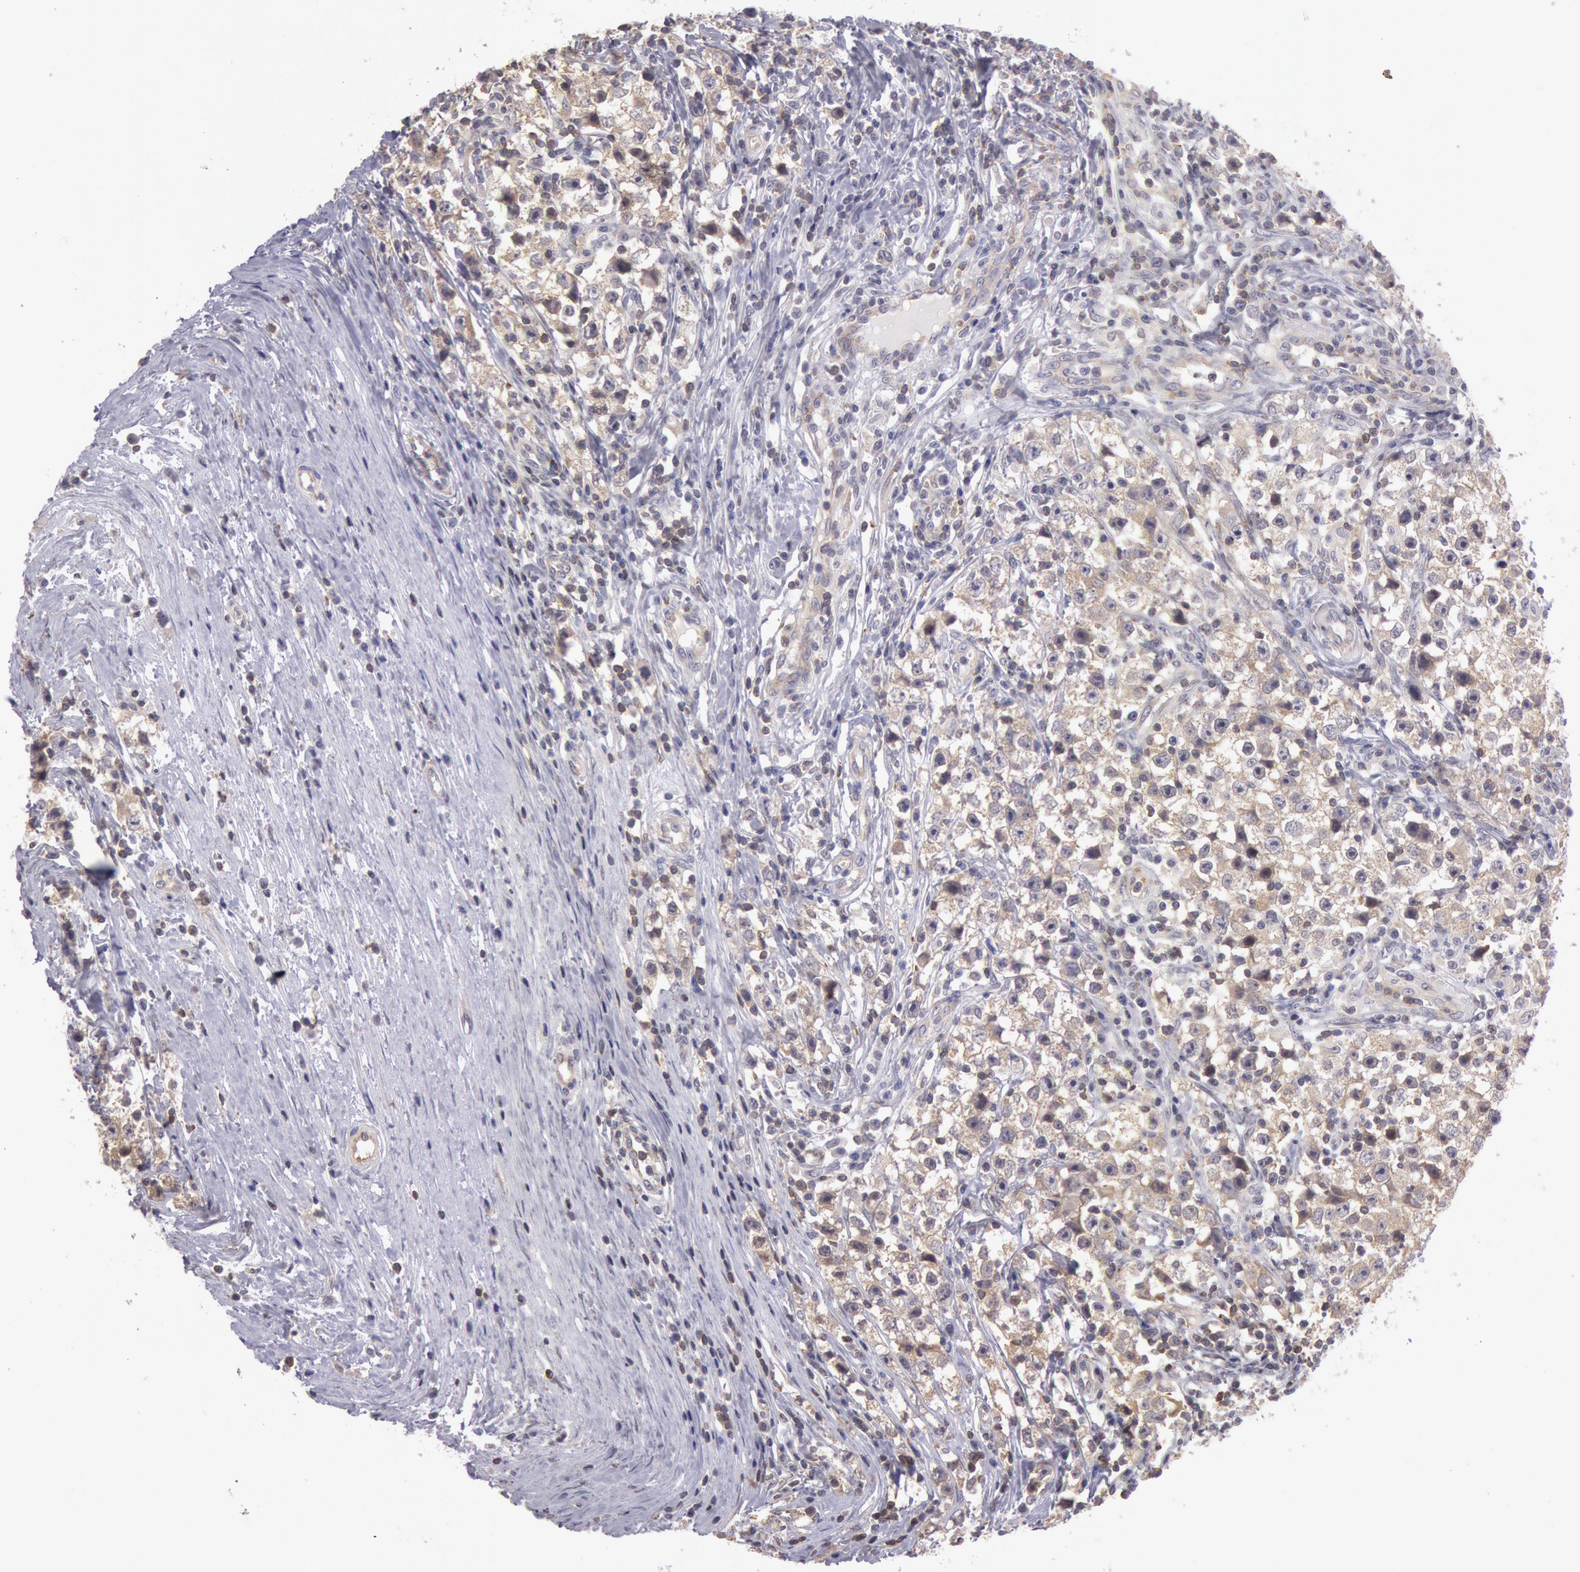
{"staining": {"intensity": "moderate", "quantity": ">75%", "location": "cytoplasmic/membranous"}, "tissue": "testis cancer", "cell_type": "Tumor cells", "image_type": "cancer", "snomed": [{"axis": "morphology", "description": "Seminoma, NOS"}, {"axis": "topography", "description": "Testis"}], "caption": "Seminoma (testis) was stained to show a protein in brown. There is medium levels of moderate cytoplasmic/membranous expression in about >75% of tumor cells.", "gene": "NMT2", "patient": {"sex": "male", "age": 35}}